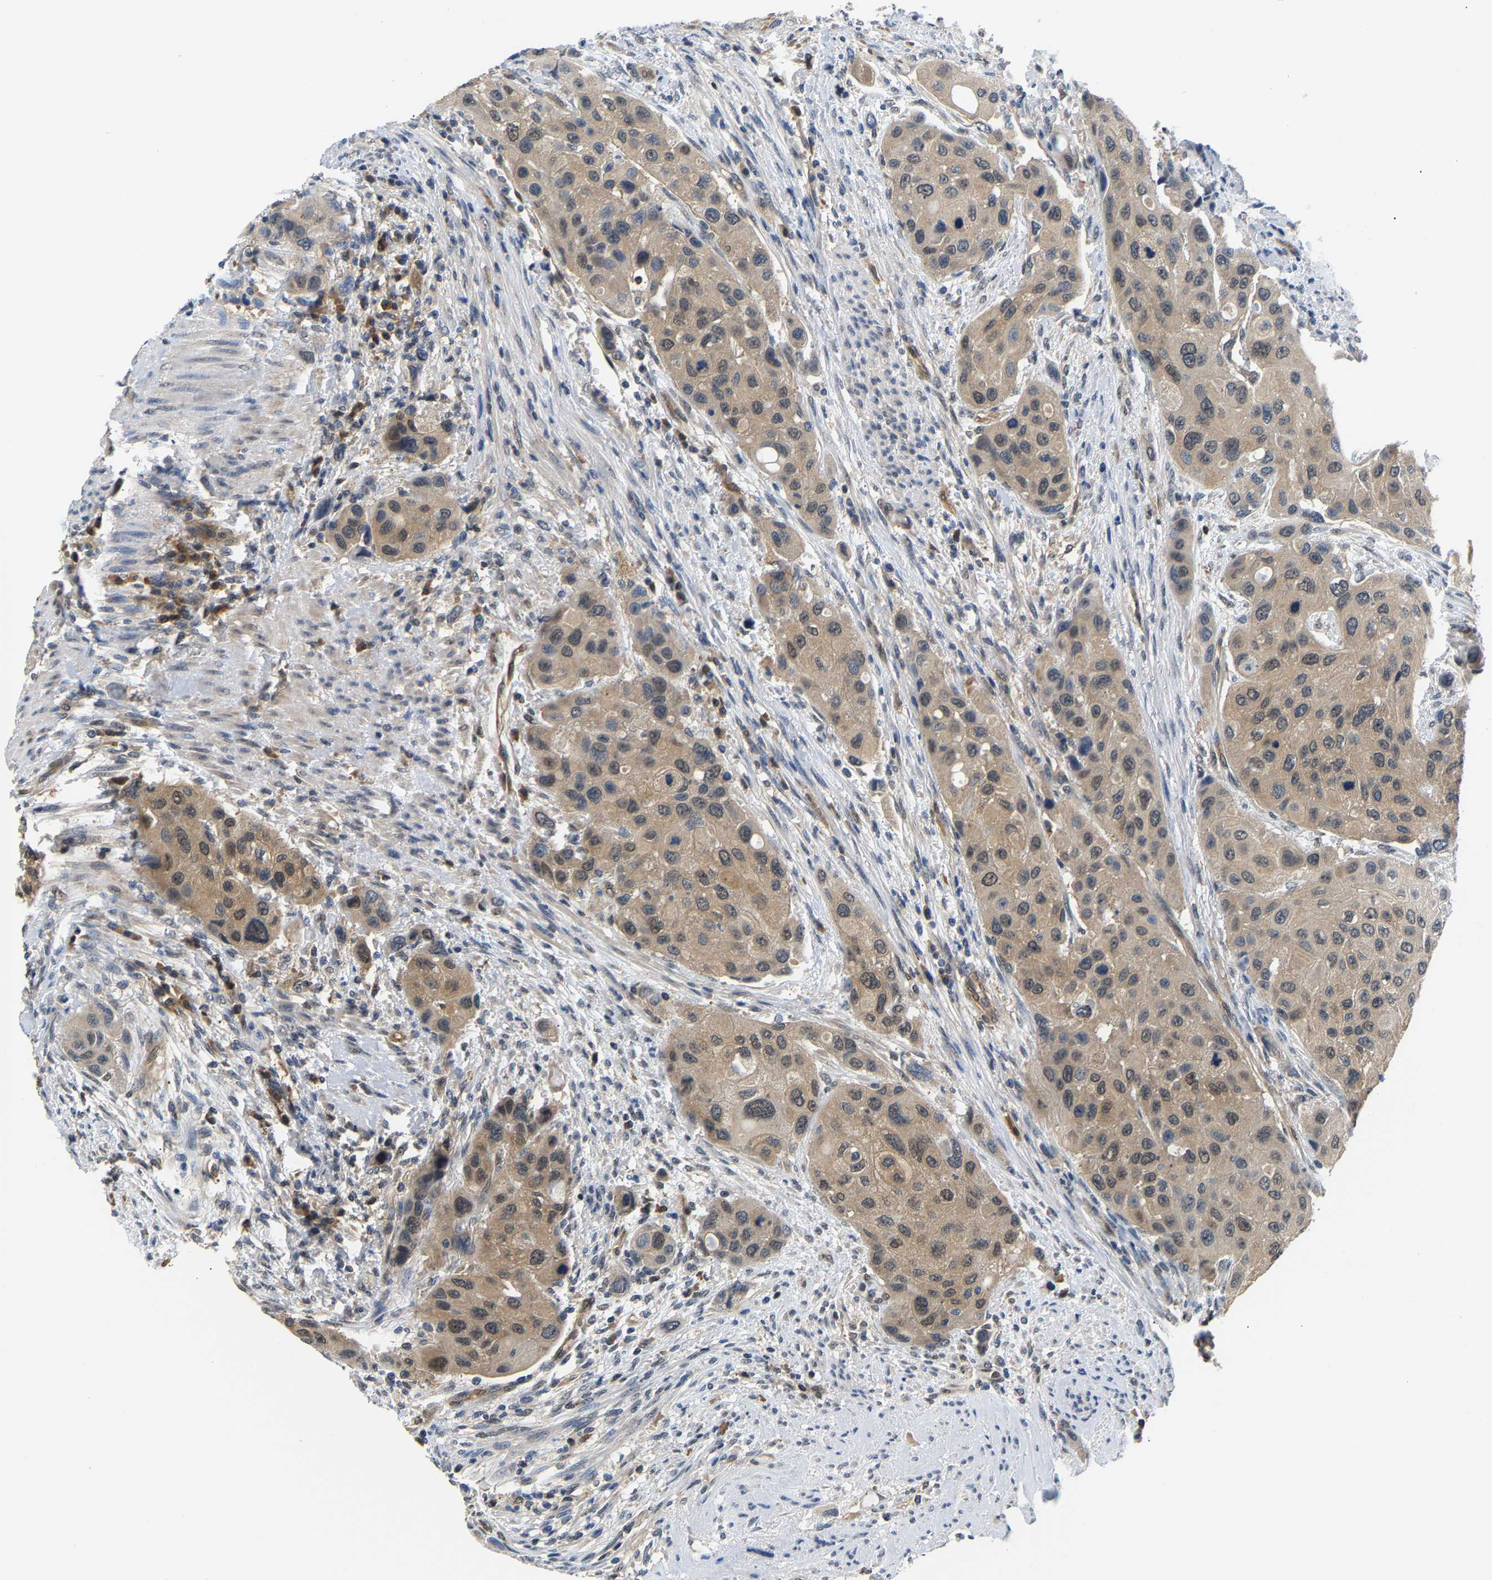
{"staining": {"intensity": "weak", "quantity": ">75%", "location": "cytoplasmic/membranous"}, "tissue": "urothelial cancer", "cell_type": "Tumor cells", "image_type": "cancer", "snomed": [{"axis": "morphology", "description": "Urothelial carcinoma, High grade"}, {"axis": "topography", "description": "Urinary bladder"}], "caption": "Weak cytoplasmic/membranous expression for a protein is present in approximately >75% of tumor cells of urothelial cancer using IHC.", "gene": "ARHGEF12", "patient": {"sex": "female", "age": 56}}